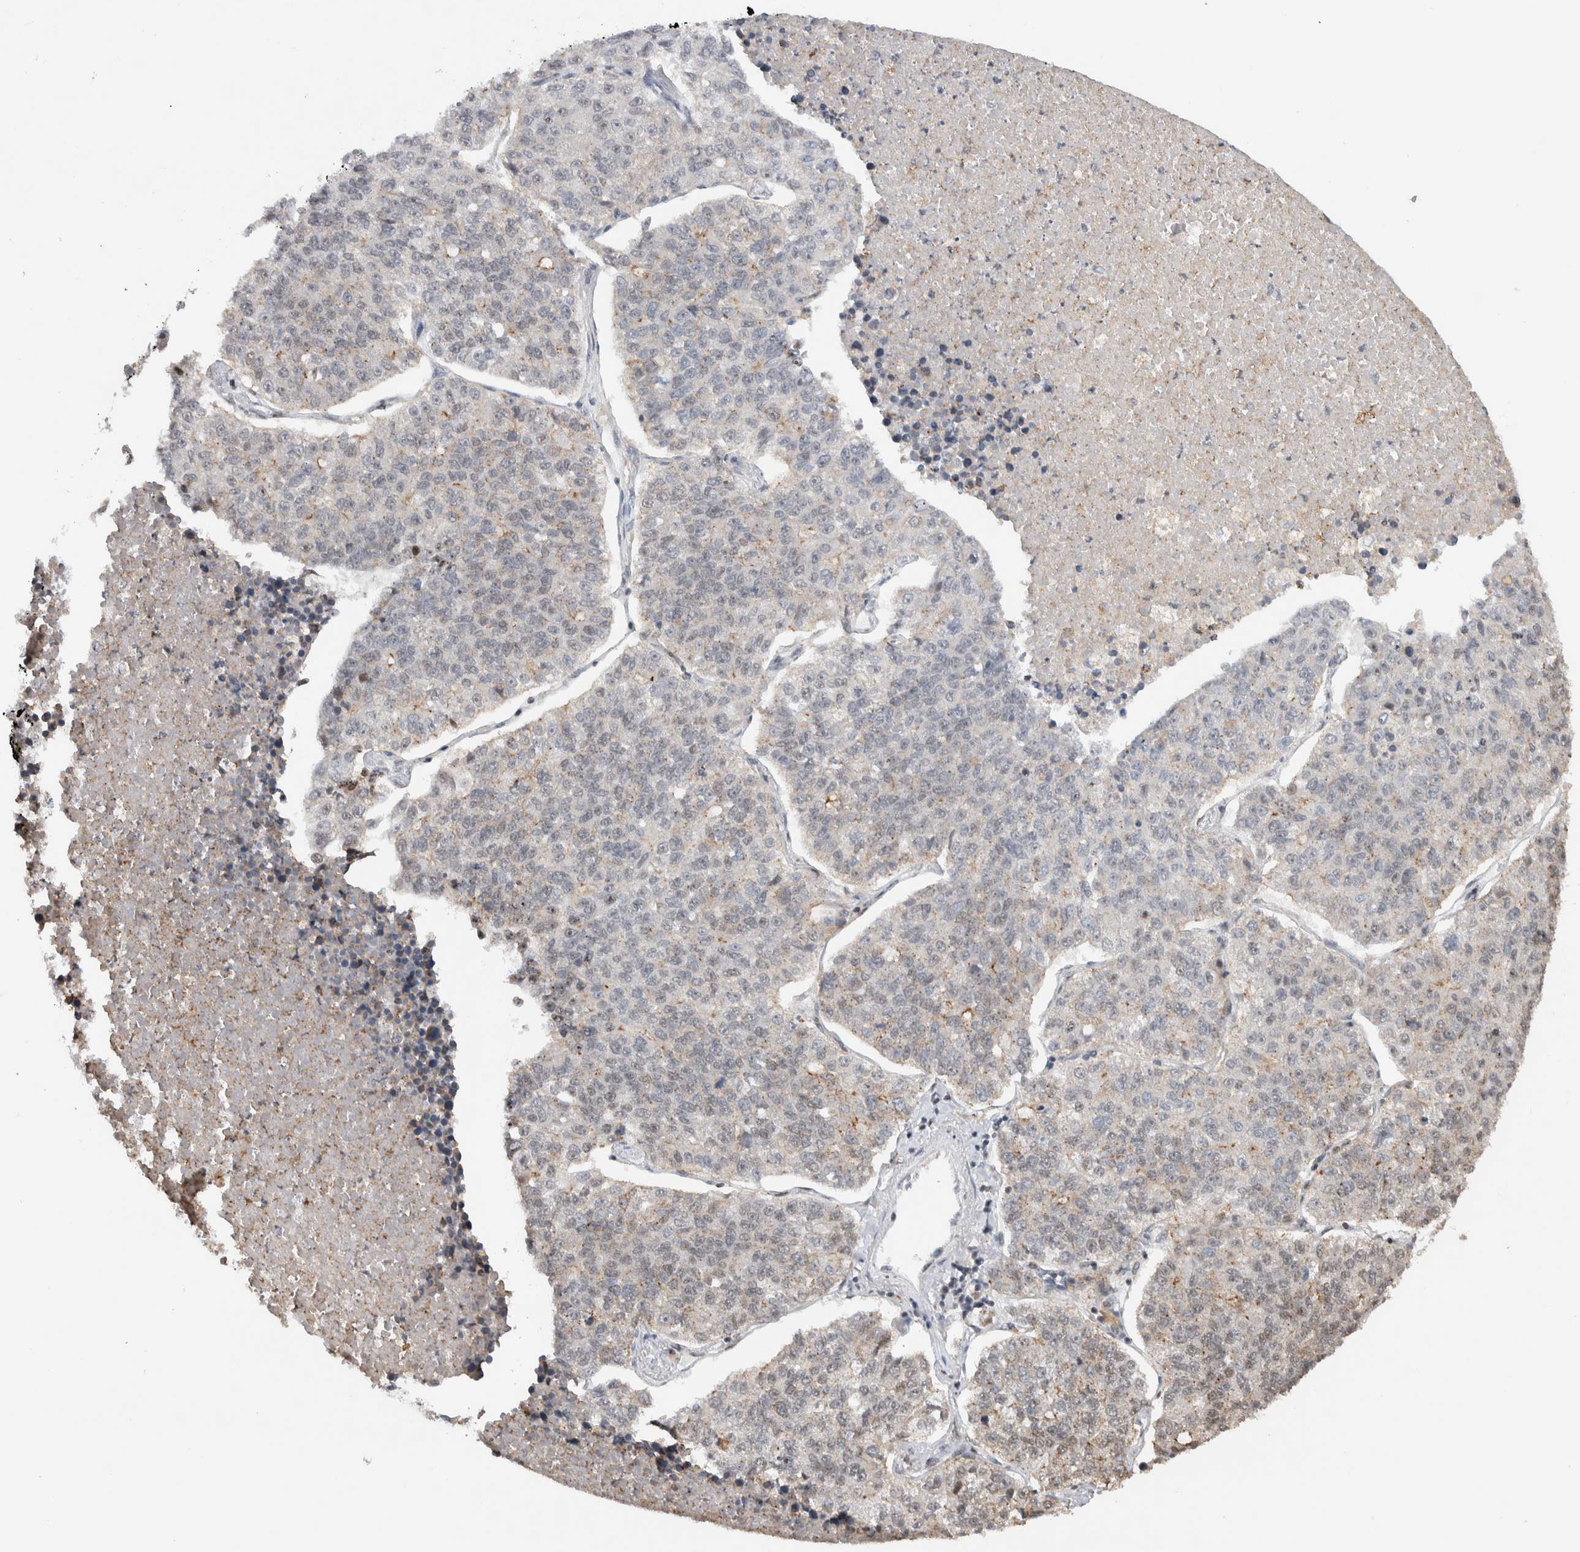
{"staining": {"intensity": "negative", "quantity": "none", "location": "none"}, "tissue": "lung cancer", "cell_type": "Tumor cells", "image_type": "cancer", "snomed": [{"axis": "morphology", "description": "Adenocarcinoma, NOS"}, {"axis": "topography", "description": "Lung"}], "caption": "Lung adenocarcinoma was stained to show a protein in brown. There is no significant staining in tumor cells.", "gene": "ZNF521", "patient": {"sex": "male", "age": 49}}